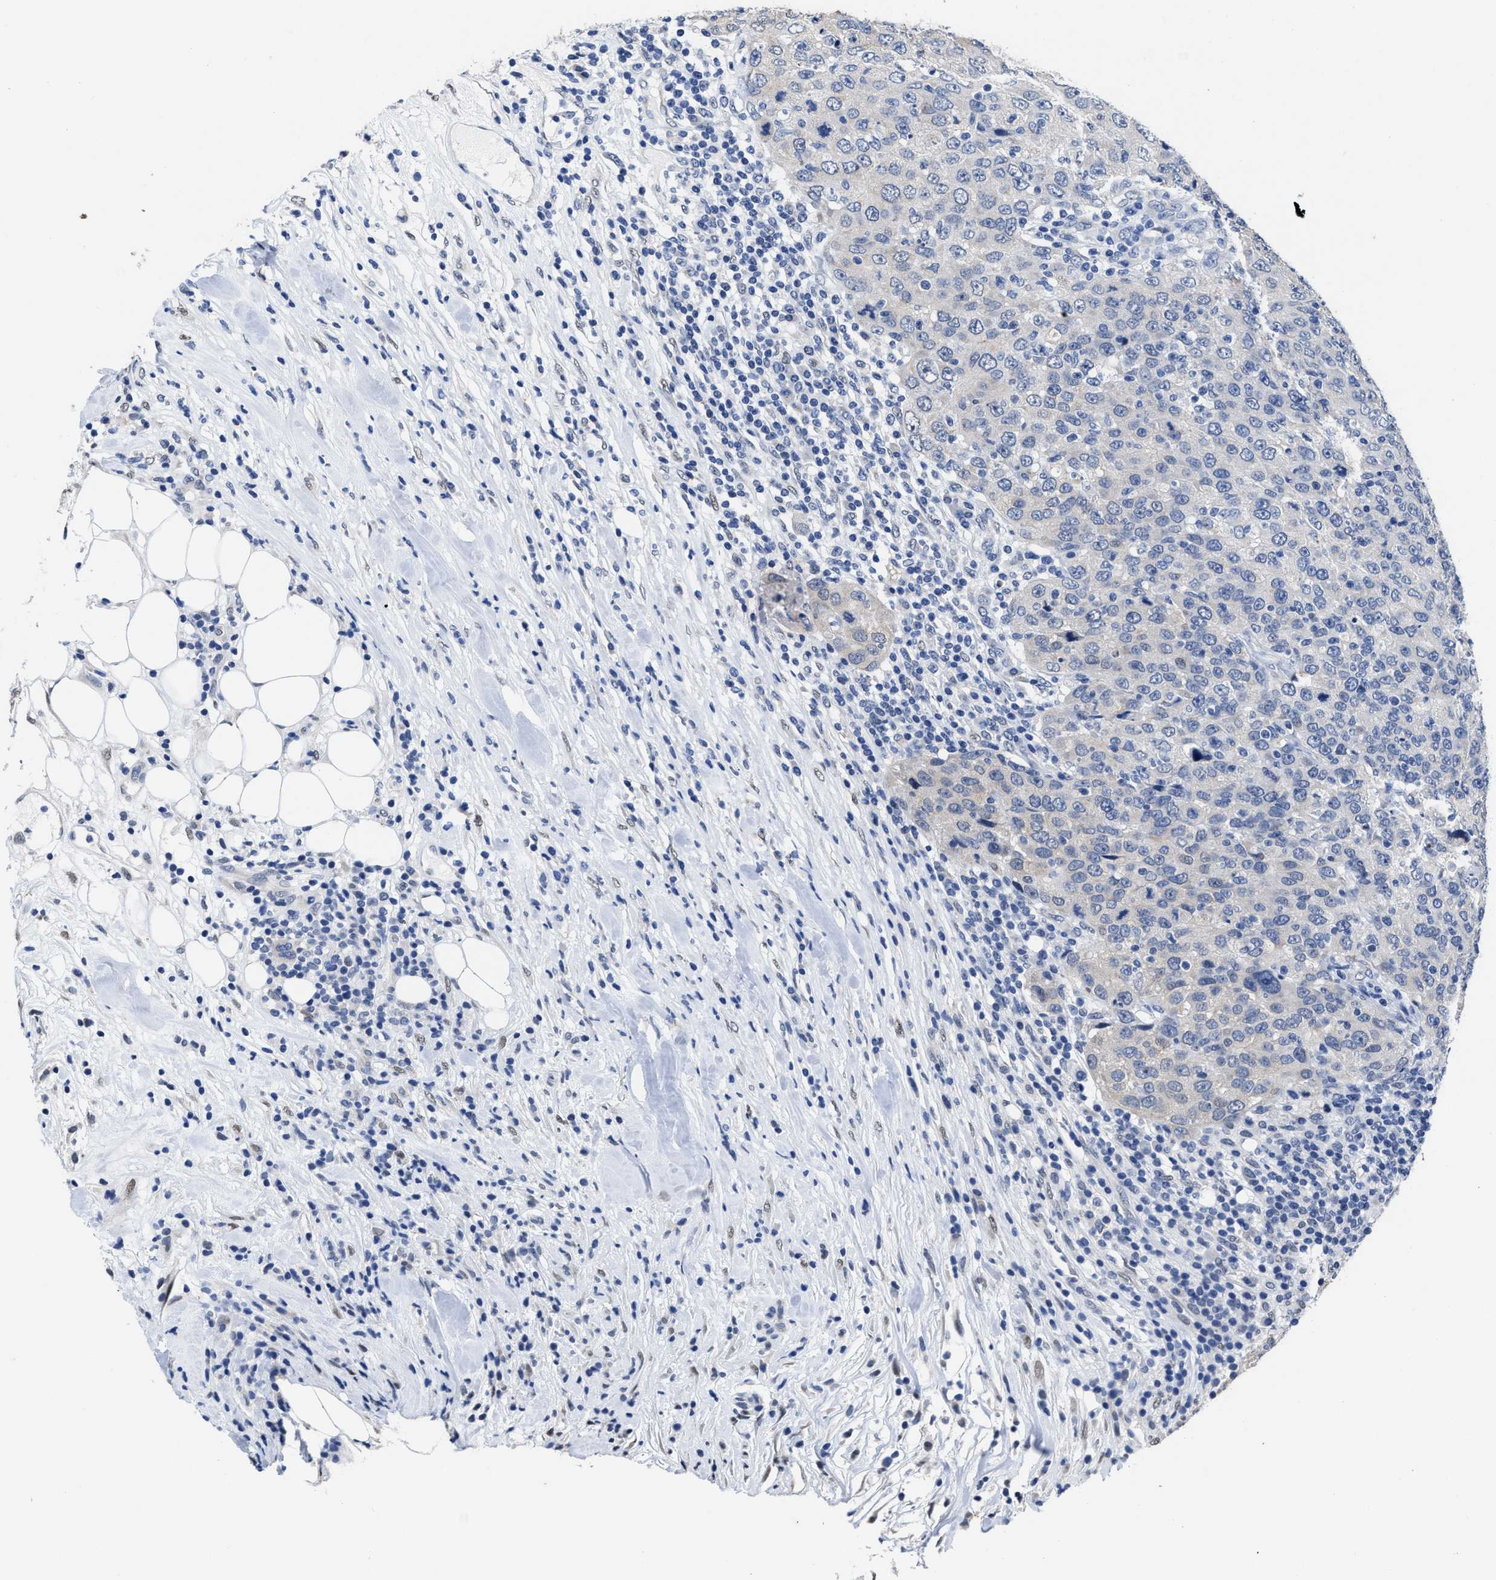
{"staining": {"intensity": "negative", "quantity": "none", "location": "none"}, "tissue": "breast cancer", "cell_type": "Tumor cells", "image_type": "cancer", "snomed": [{"axis": "morphology", "description": "Duct carcinoma"}, {"axis": "topography", "description": "Breast"}], "caption": "The image displays no significant expression in tumor cells of intraductal carcinoma (breast).", "gene": "HOOK1", "patient": {"sex": "female", "age": 37}}